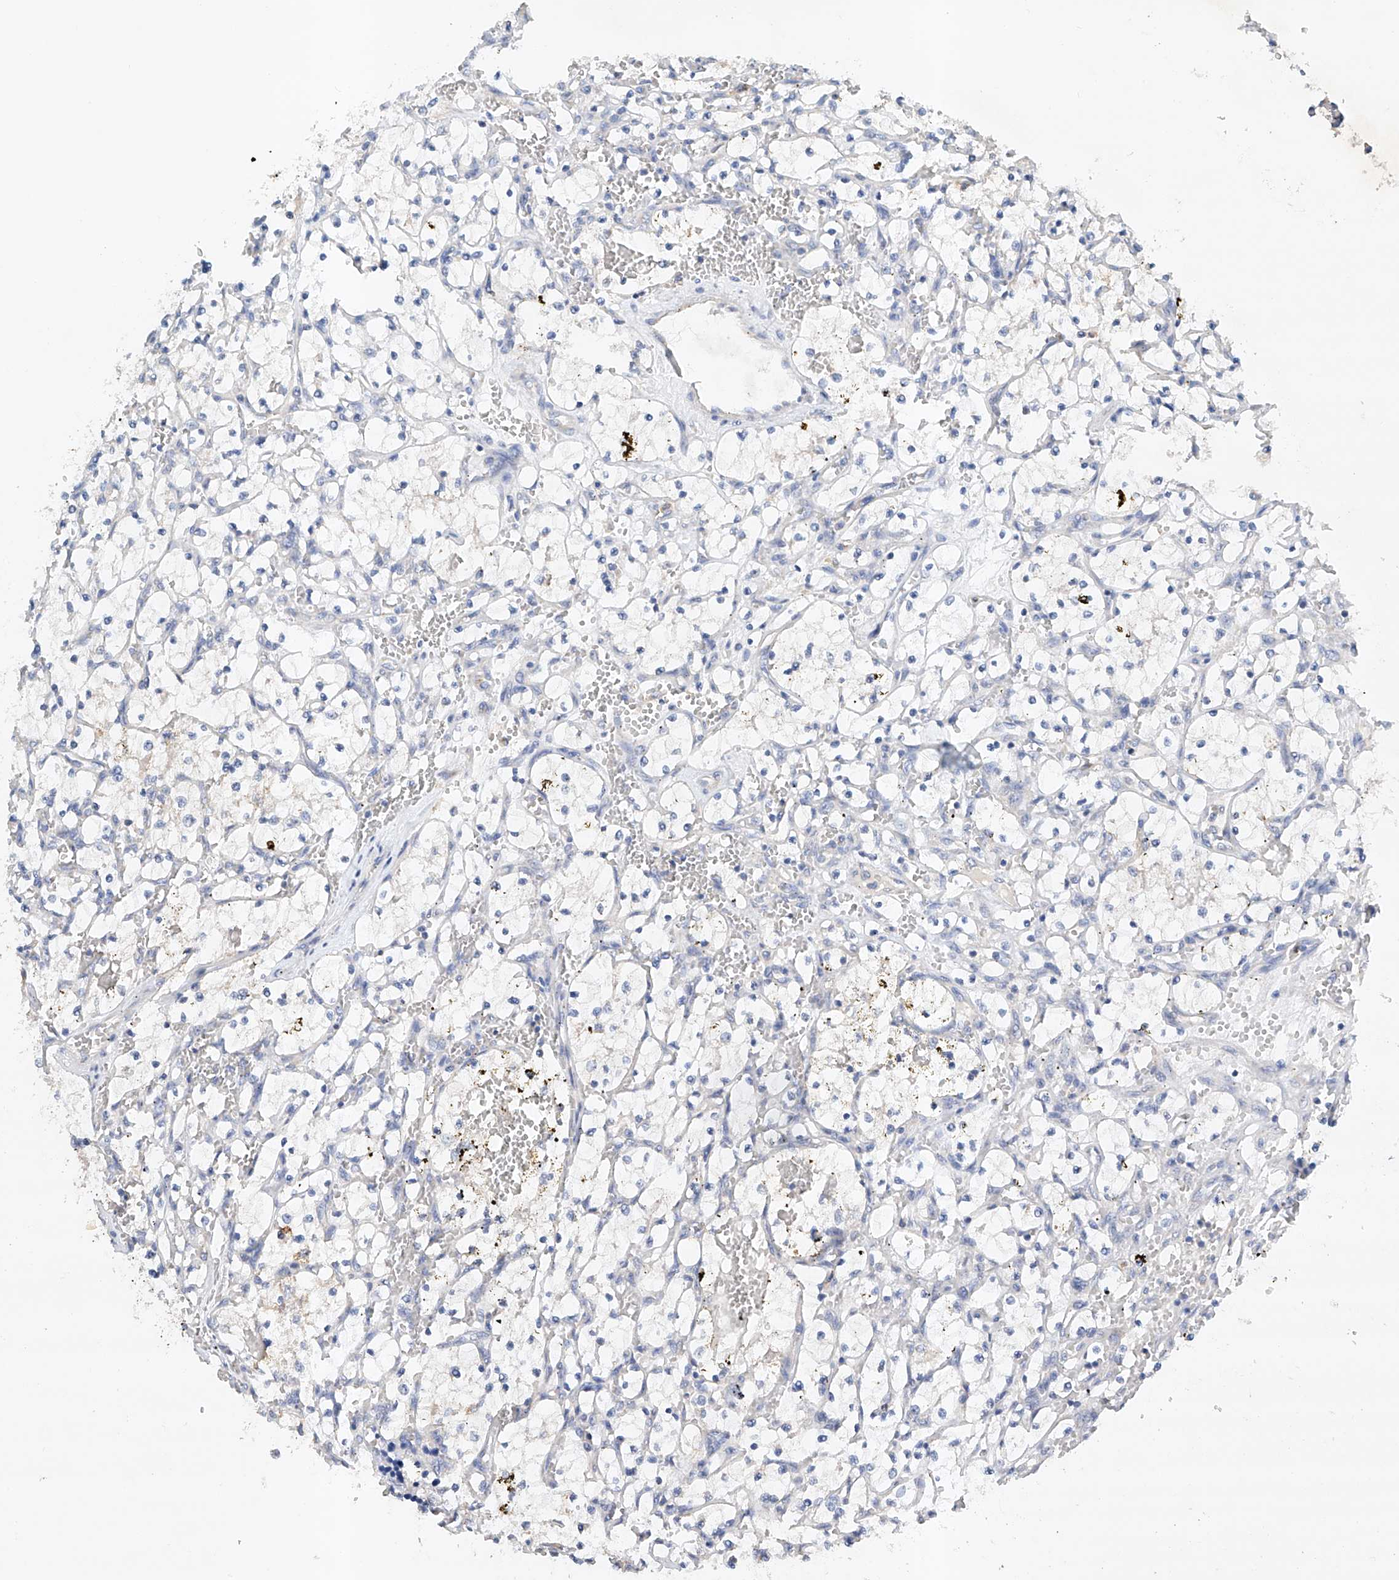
{"staining": {"intensity": "negative", "quantity": "none", "location": "none"}, "tissue": "renal cancer", "cell_type": "Tumor cells", "image_type": "cancer", "snomed": [{"axis": "morphology", "description": "Adenocarcinoma, NOS"}, {"axis": "topography", "description": "Kidney"}], "caption": "This is a photomicrograph of immunohistochemistry (IHC) staining of renal cancer, which shows no staining in tumor cells.", "gene": "GPC4", "patient": {"sex": "female", "age": 69}}